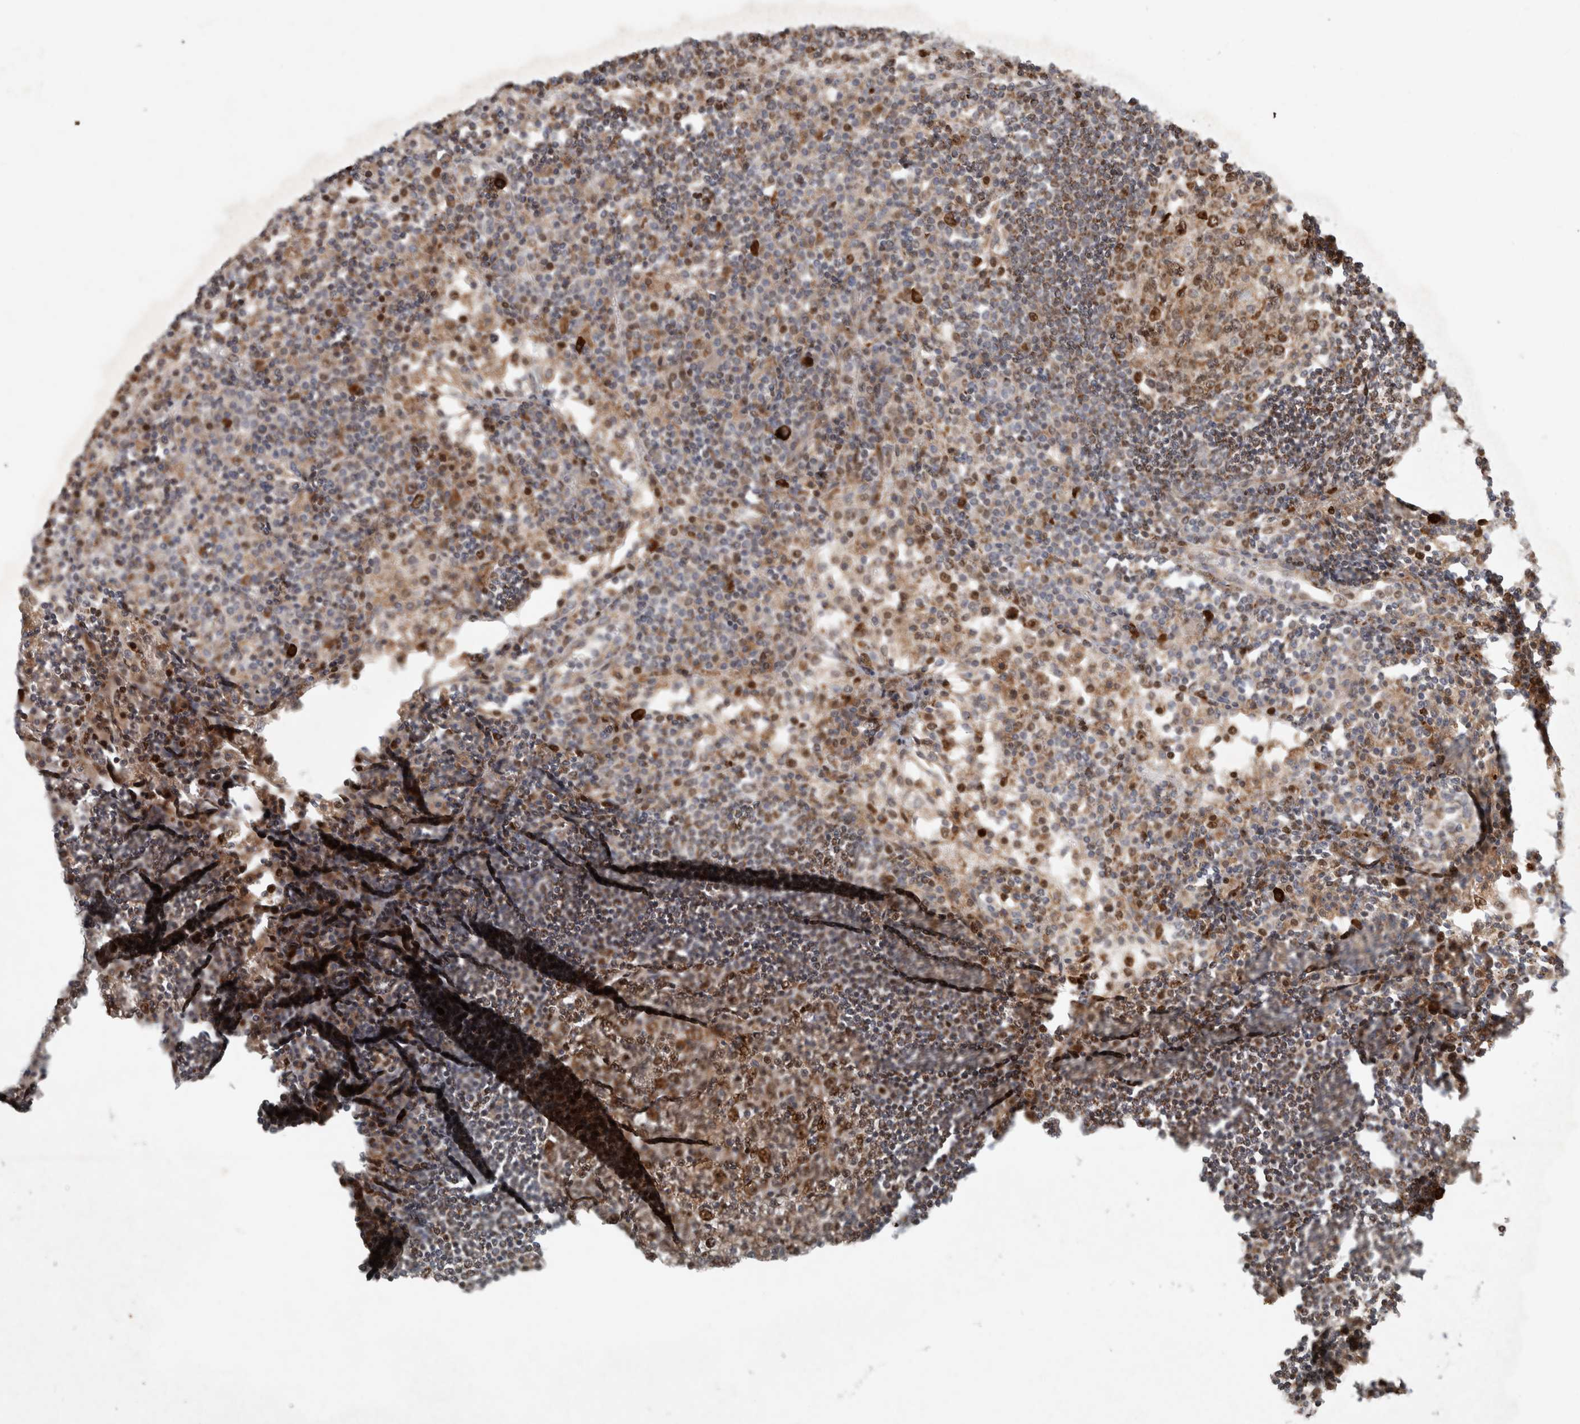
{"staining": {"intensity": "moderate", "quantity": "25%-75%", "location": "cytoplasmic/membranous,nuclear"}, "tissue": "lymph node", "cell_type": "Germinal center cells", "image_type": "normal", "snomed": [{"axis": "morphology", "description": "Normal tissue, NOS"}, {"axis": "topography", "description": "Lymph node"}], "caption": "Benign lymph node shows moderate cytoplasmic/membranous,nuclear positivity in about 25%-75% of germinal center cells, visualized by immunohistochemistry.", "gene": "INSRR", "patient": {"sex": "female", "age": 53}}